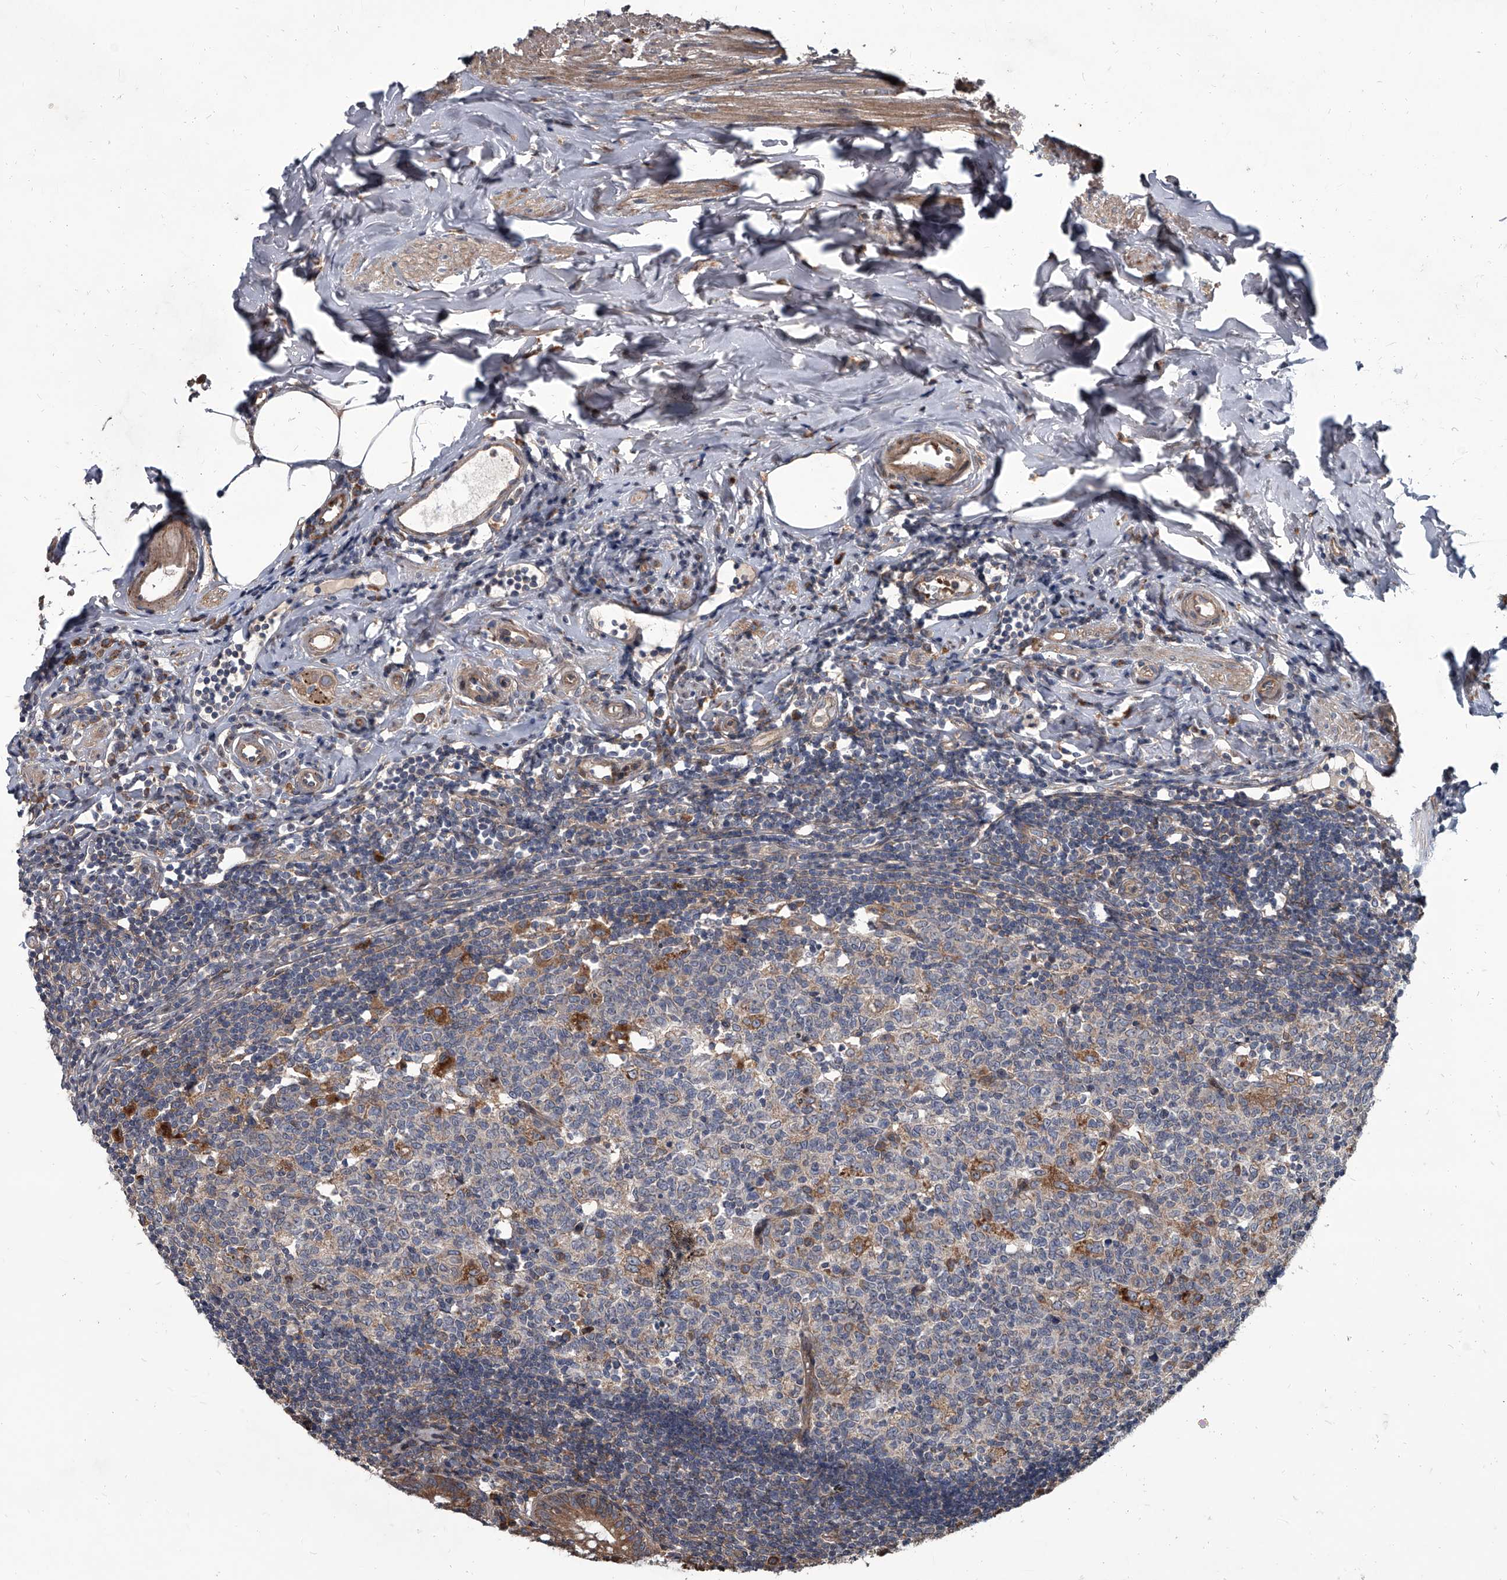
{"staining": {"intensity": "moderate", "quantity": ">75%", "location": "cytoplasmic/membranous"}, "tissue": "appendix", "cell_type": "Glandular cells", "image_type": "normal", "snomed": [{"axis": "morphology", "description": "Normal tissue, NOS"}, {"axis": "topography", "description": "Appendix"}], "caption": "Immunohistochemical staining of unremarkable human appendix displays >75% levels of moderate cytoplasmic/membranous protein staining in approximately >75% of glandular cells. The staining was performed using DAB (3,3'-diaminobenzidine) to visualize the protein expression in brown, while the nuclei were stained in blue with hematoxylin (Magnification: 20x).", "gene": "EVA1C", "patient": {"sex": "female", "age": 54}}